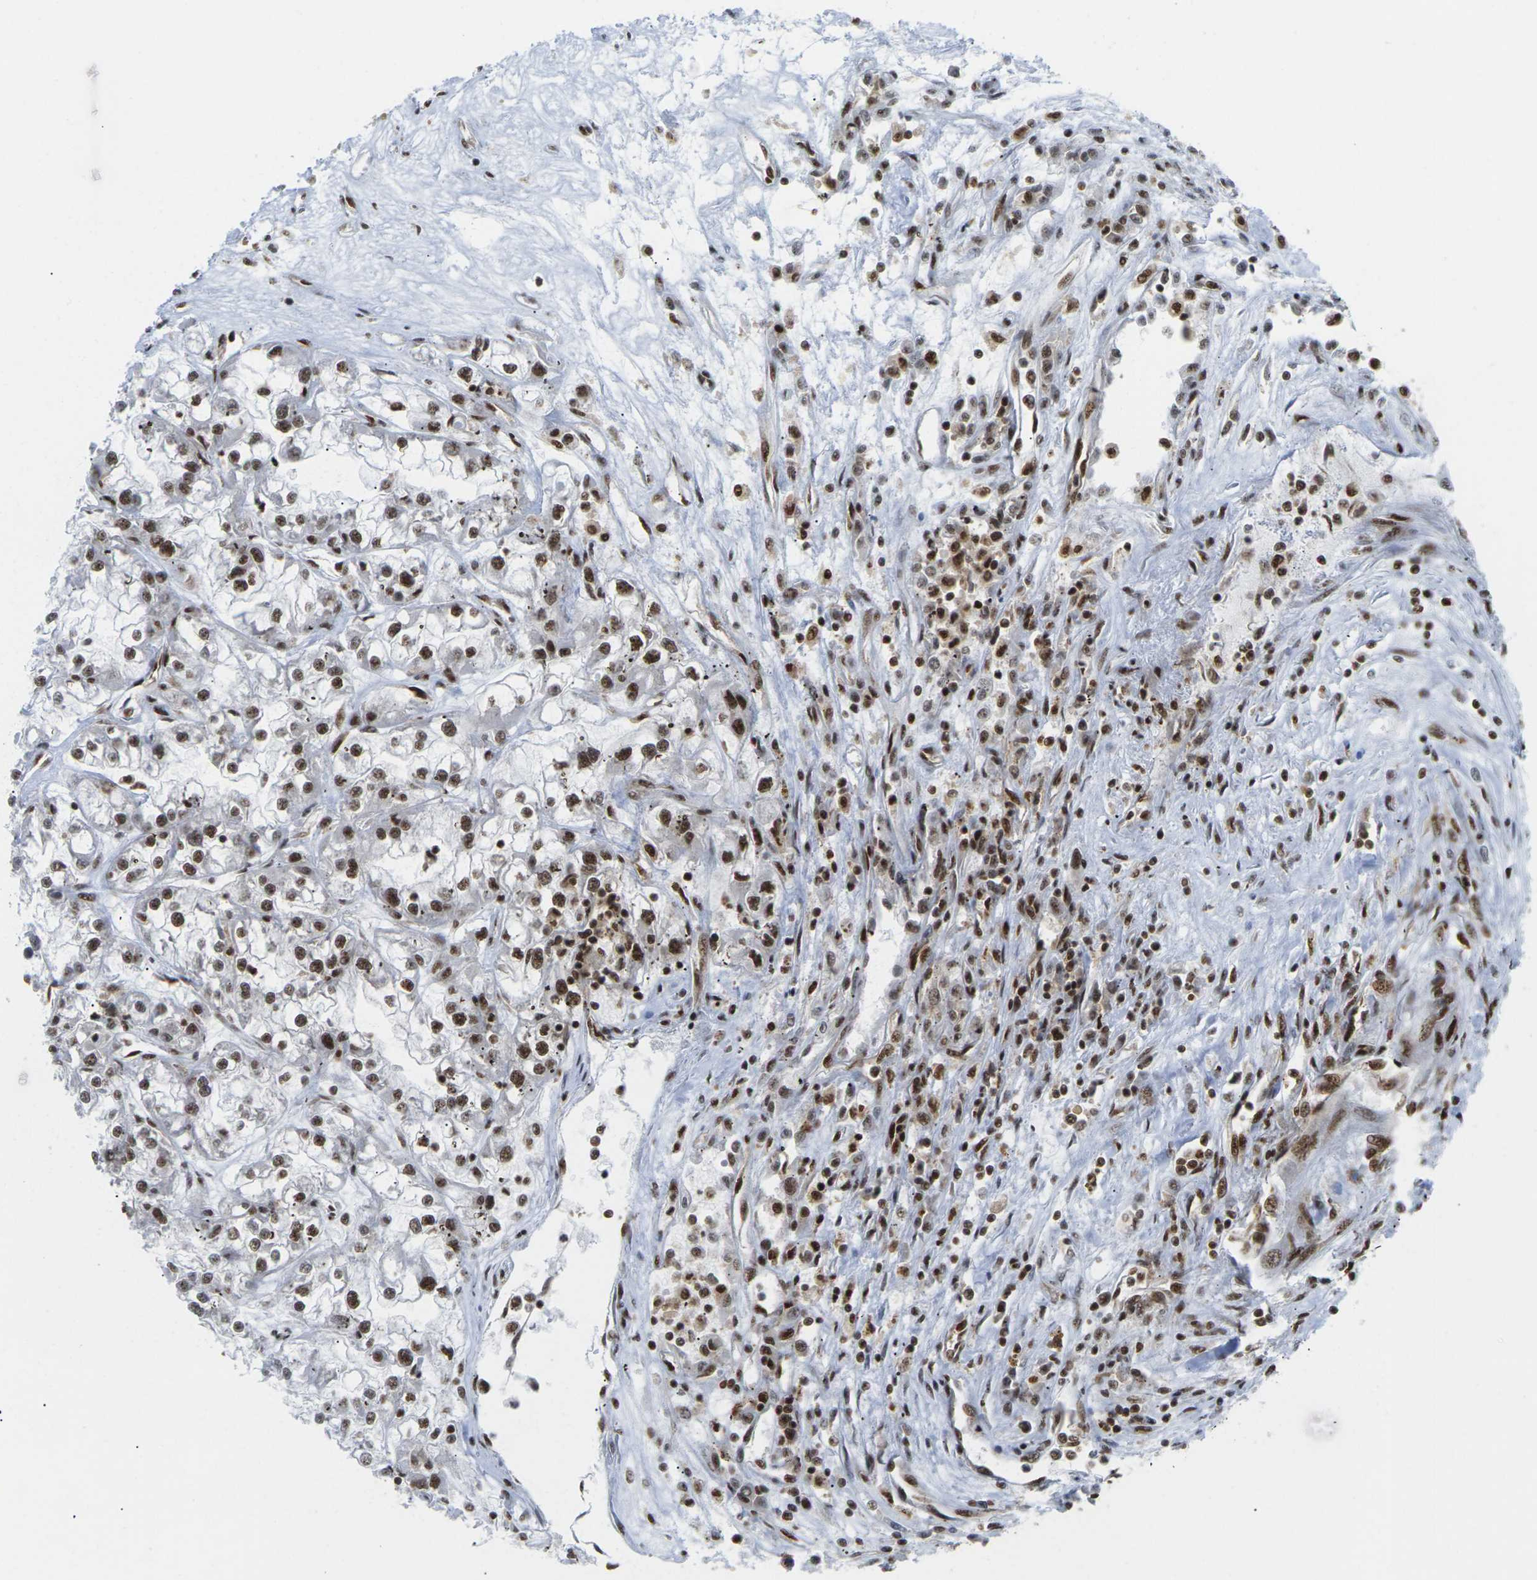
{"staining": {"intensity": "moderate", "quantity": ">75%", "location": "nuclear"}, "tissue": "renal cancer", "cell_type": "Tumor cells", "image_type": "cancer", "snomed": [{"axis": "morphology", "description": "Adenocarcinoma, NOS"}, {"axis": "topography", "description": "Kidney"}], "caption": "The photomicrograph exhibits immunohistochemical staining of renal cancer (adenocarcinoma). There is moderate nuclear expression is appreciated in approximately >75% of tumor cells.", "gene": "MAGOH", "patient": {"sex": "female", "age": 52}}